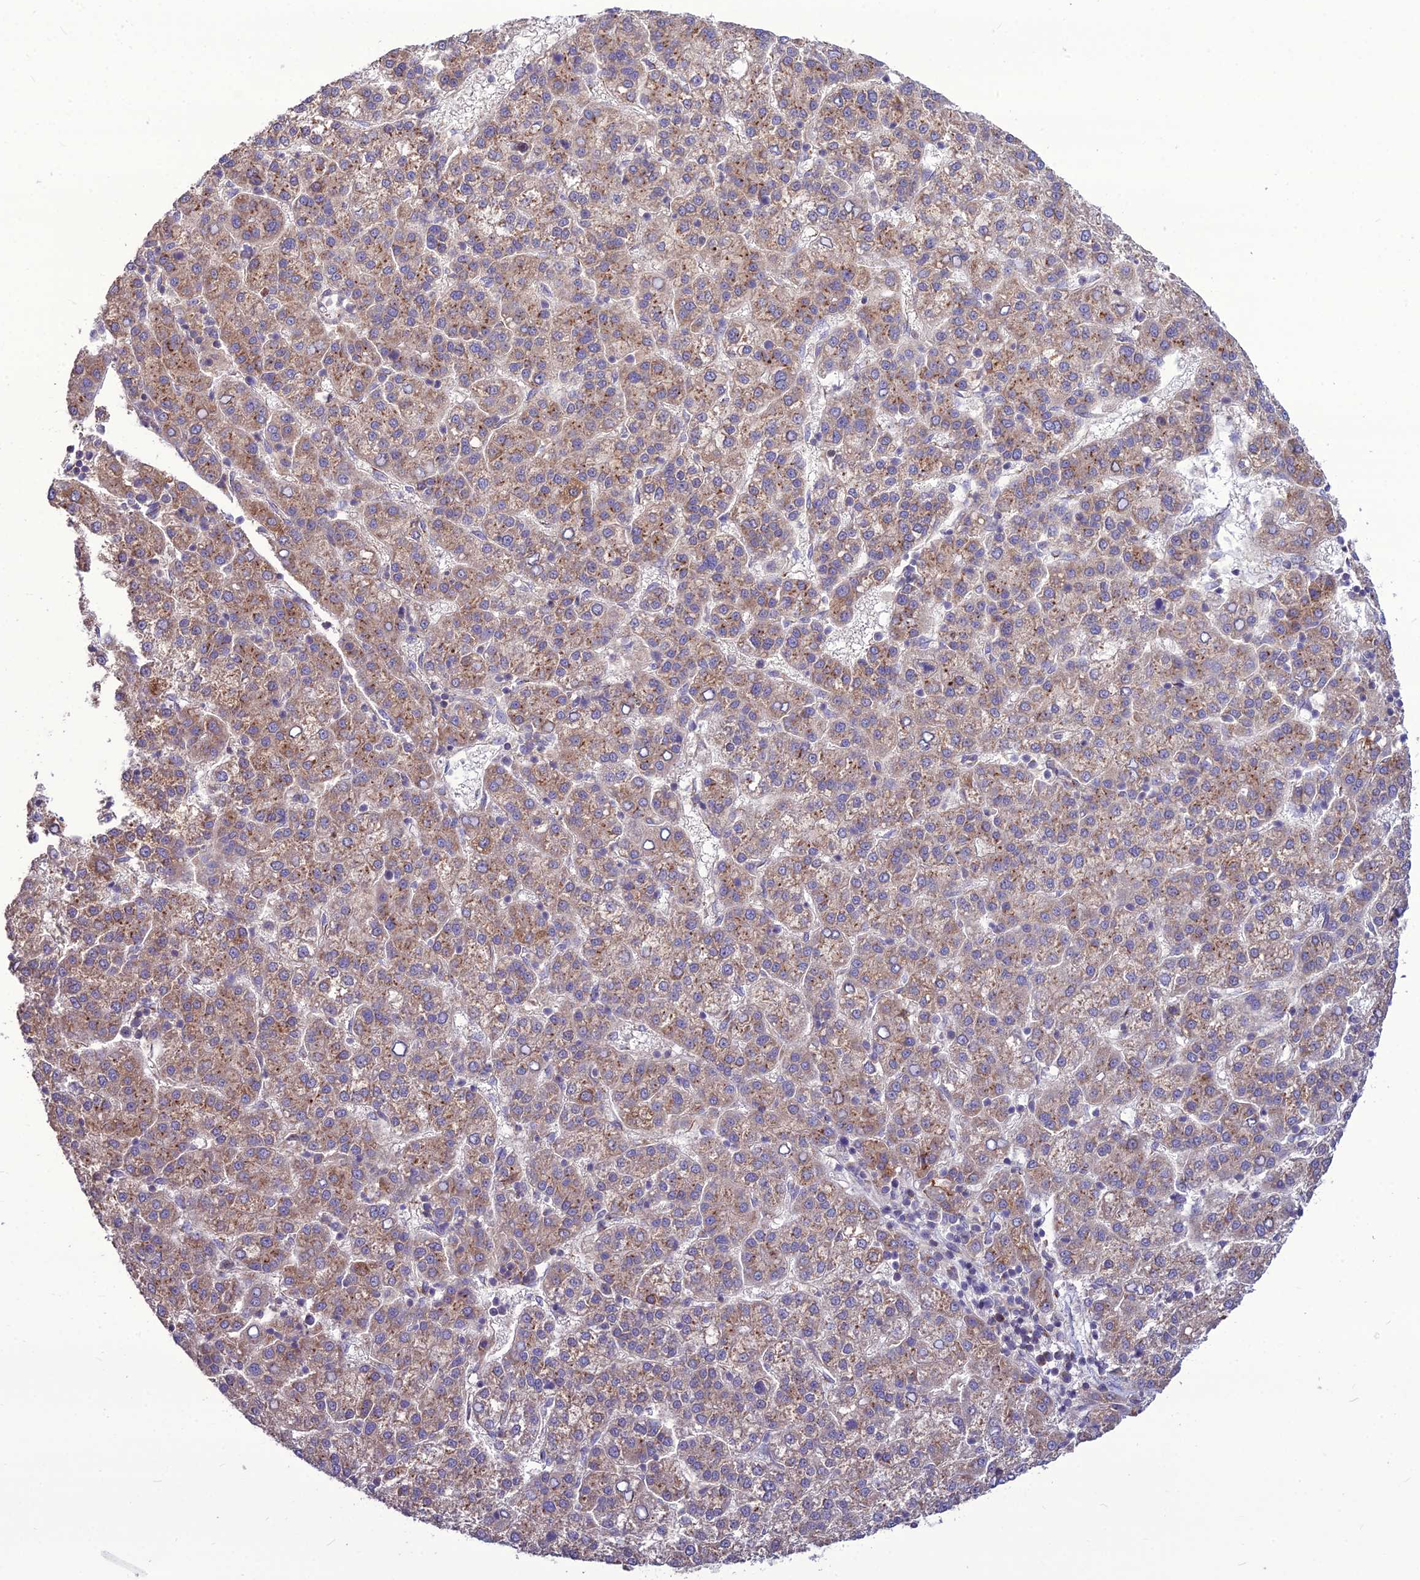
{"staining": {"intensity": "moderate", "quantity": "25%-75%", "location": "cytoplasmic/membranous"}, "tissue": "liver cancer", "cell_type": "Tumor cells", "image_type": "cancer", "snomed": [{"axis": "morphology", "description": "Carcinoma, Hepatocellular, NOS"}, {"axis": "topography", "description": "Liver"}], "caption": "The histopathology image reveals immunohistochemical staining of liver hepatocellular carcinoma. There is moderate cytoplasmic/membranous positivity is present in approximately 25%-75% of tumor cells.", "gene": "SPRYD7", "patient": {"sex": "female", "age": 58}}